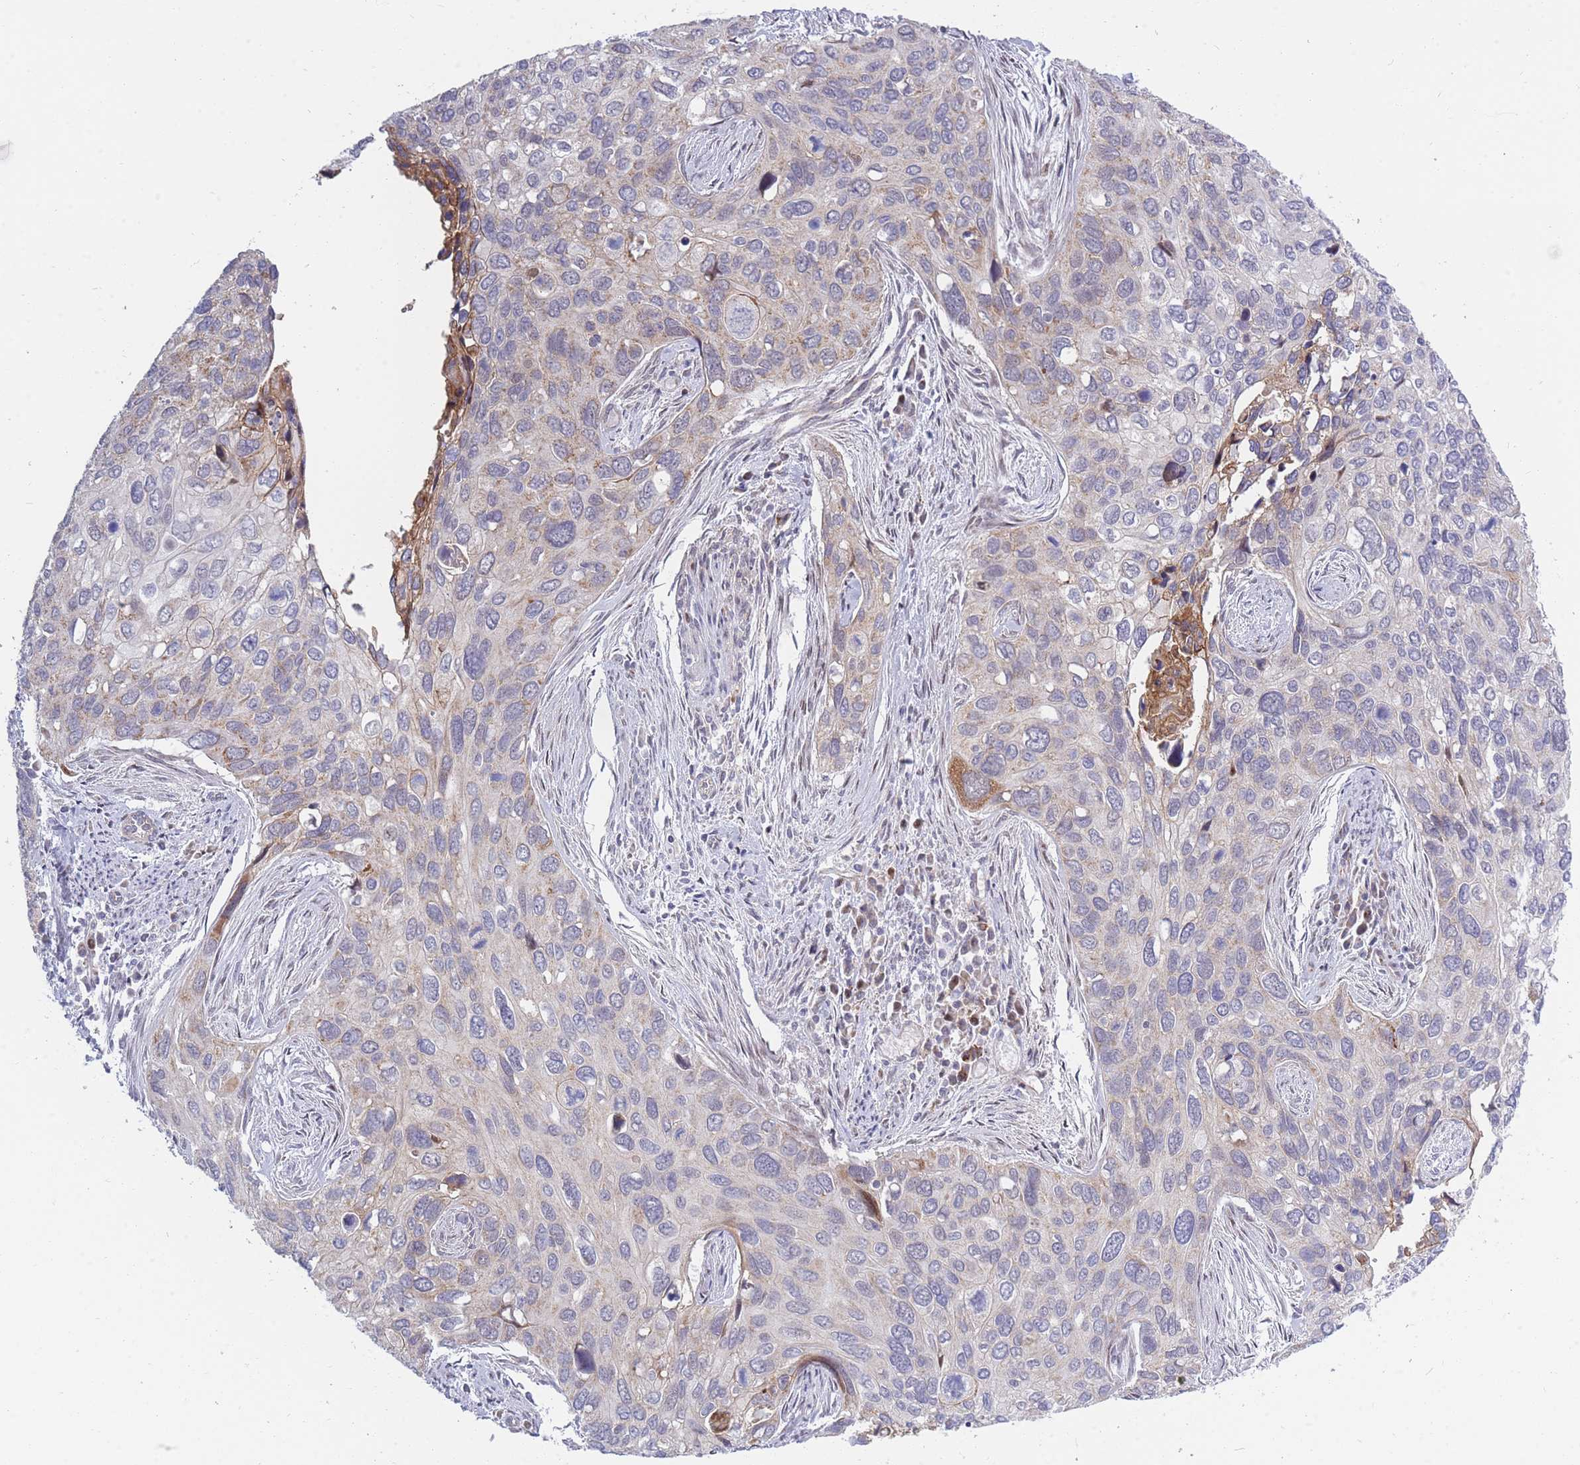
{"staining": {"intensity": "moderate", "quantity": "<25%", "location": "cytoplasmic/membranous"}, "tissue": "cervical cancer", "cell_type": "Tumor cells", "image_type": "cancer", "snomed": [{"axis": "morphology", "description": "Squamous cell carcinoma, NOS"}, {"axis": "topography", "description": "Cervix"}], "caption": "Protein staining displays moderate cytoplasmic/membranous positivity in approximately <25% of tumor cells in cervical squamous cell carcinoma.", "gene": "MOB4", "patient": {"sex": "female", "age": 55}}